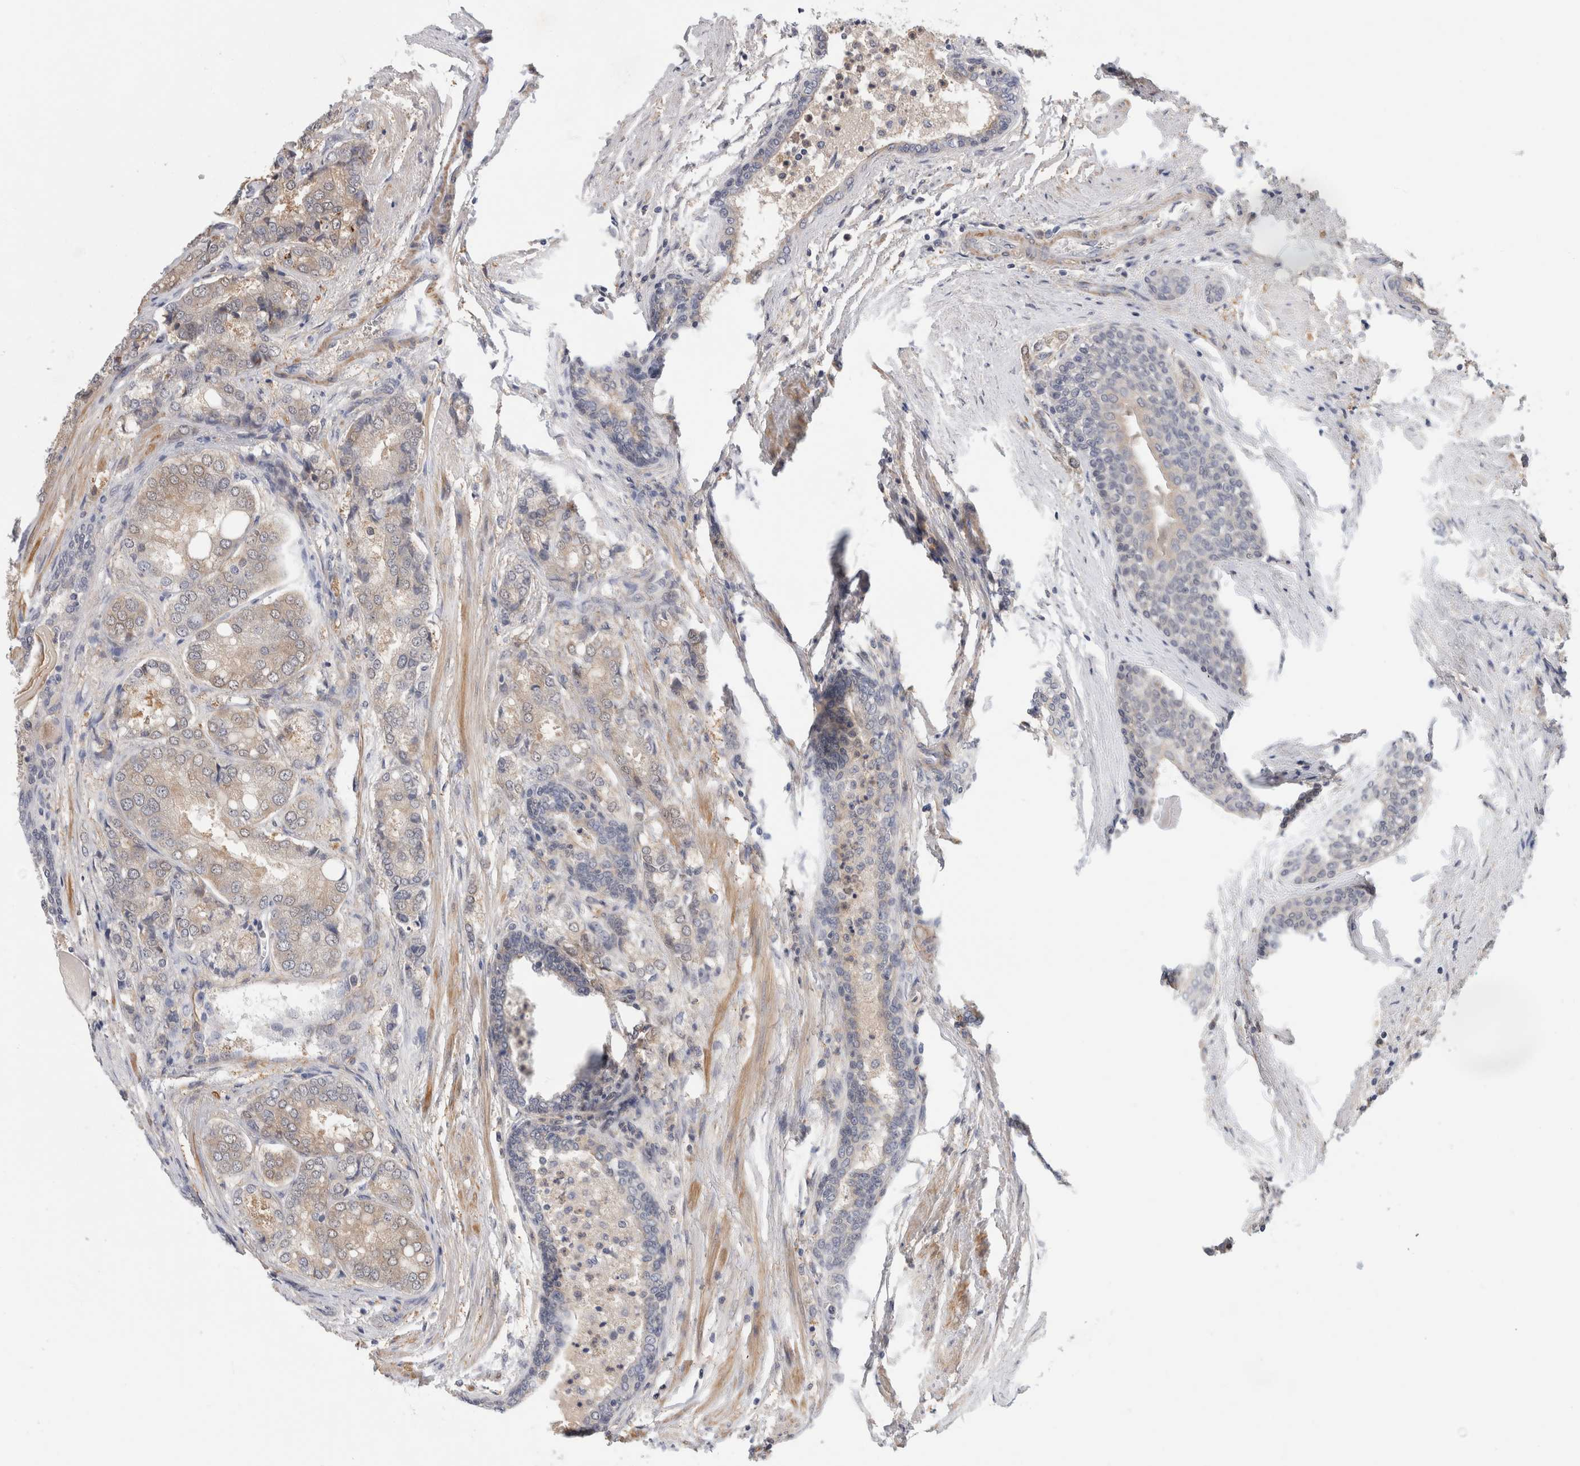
{"staining": {"intensity": "weak", "quantity": "<25%", "location": "cytoplasmic/membranous"}, "tissue": "prostate cancer", "cell_type": "Tumor cells", "image_type": "cancer", "snomed": [{"axis": "morphology", "description": "Adenocarcinoma, High grade"}, {"axis": "topography", "description": "Prostate"}], "caption": "The immunohistochemistry (IHC) micrograph has no significant expression in tumor cells of prostate adenocarcinoma (high-grade) tissue.", "gene": "PGM1", "patient": {"sex": "male", "age": 50}}